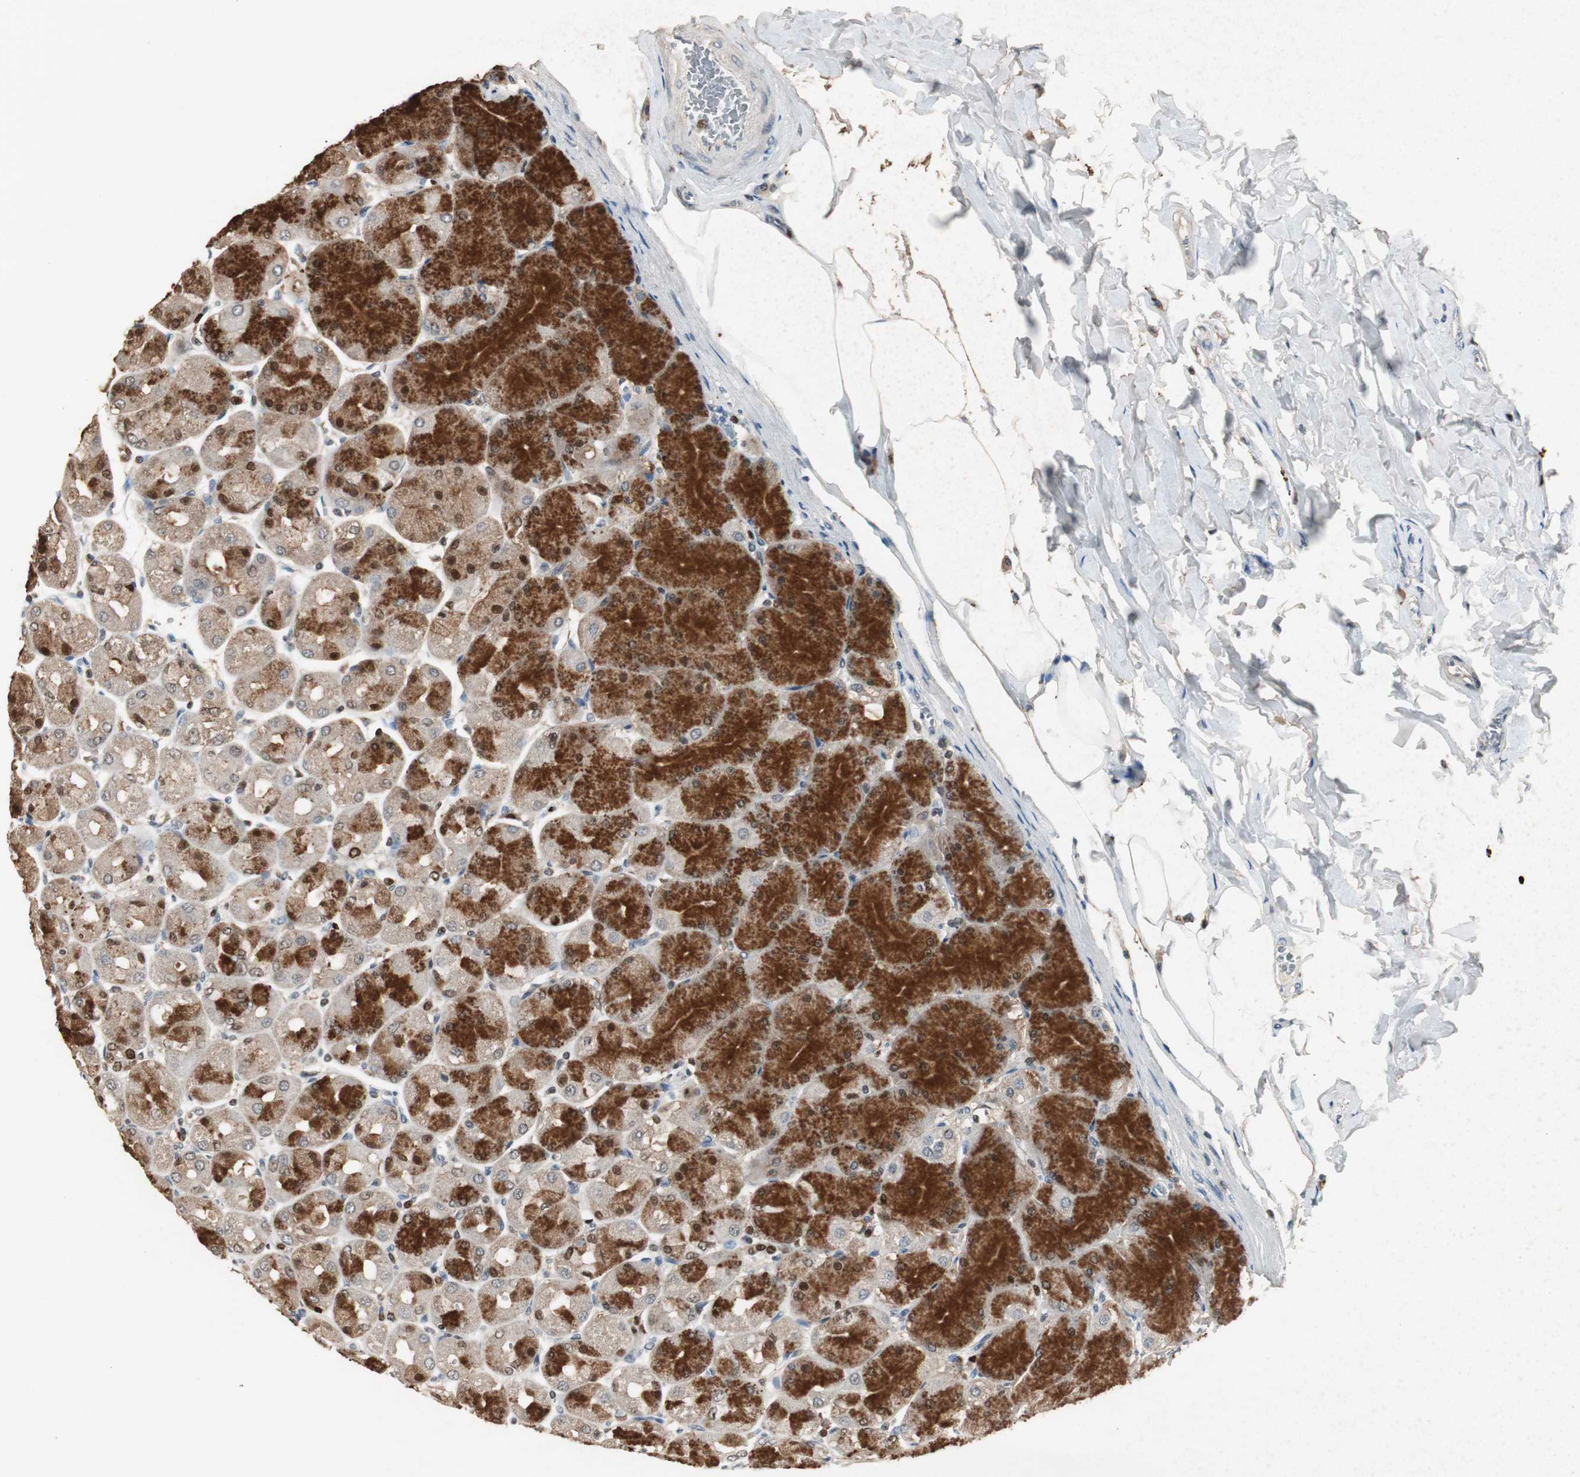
{"staining": {"intensity": "strong", "quantity": "25%-75%", "location": "cytoplasmic/membranous,nuclear"}, "tissue": "stomach", "cell_type": "Glandular cells", "image_type": "normal", "snomed": [{"axis": "morphology", "description": "Normal tissue, NOS"}, {"axis": "topography", "description": "Stomach, upper"}], "caption": "Benign stomach reveals strong cytoplasmic/membranous,nuclear positivity in approximately 25%-75% of glandular cells.", "gene": "FEN1", "patient": {"sex": "female", "age": 56}}